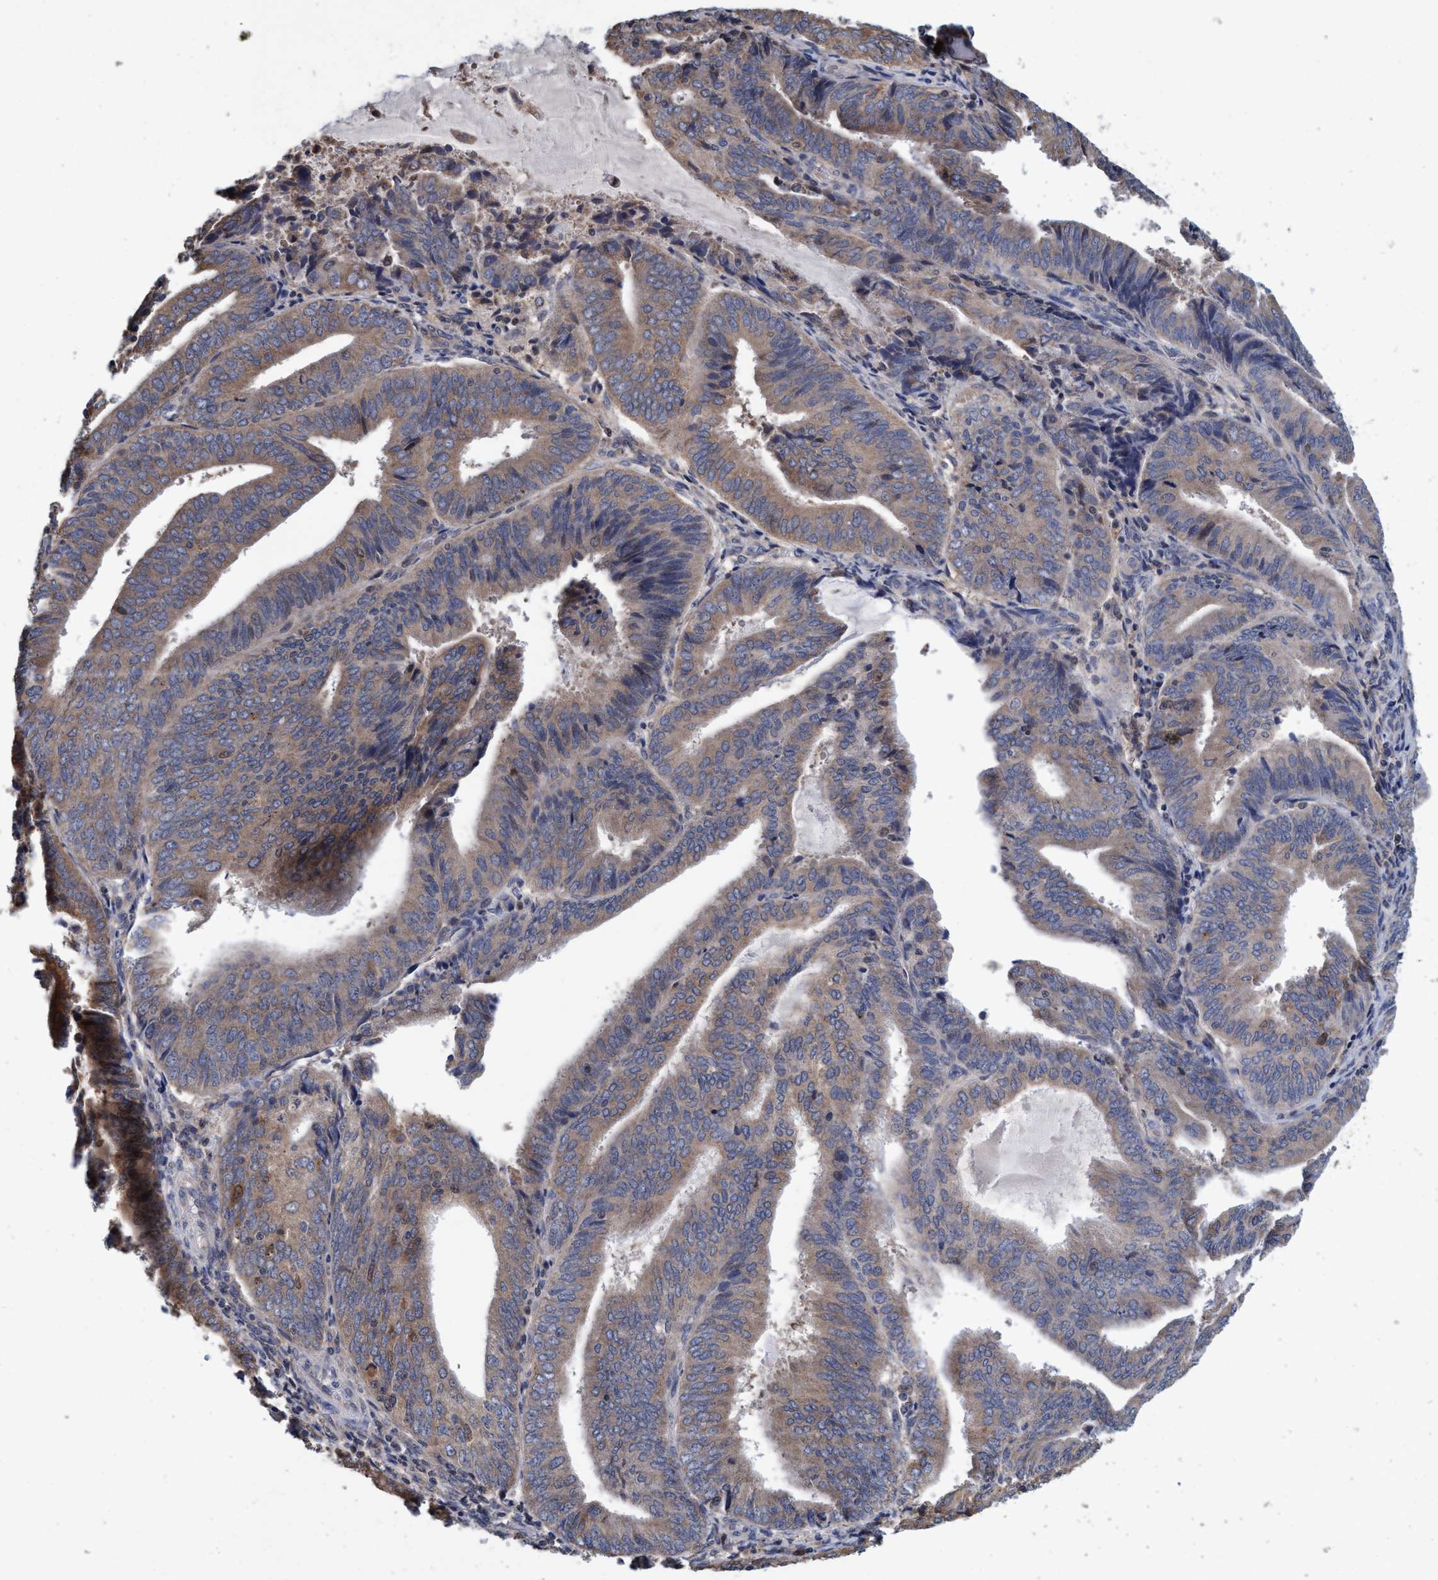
{"staining": {"intensity": "weak", "quantity": ">75%", "location": "cytoplasmic/membranous"}, "tissue": "endometrial cancer", "cell_type": "Tumor cells", "image_type": "cancer", "snomed": [{"axis": "morphology", "description": "Adenocarcinoma, NOS"}, {"axis": "topography", "description": "Endometrium"}], "caption": "An immunohistochemistry (IHC) micrograph of tumor tissue is shown. Protein staining in brown highlights weak cytoplasmic/membranous positivity in endometrial cancer (adenocarcinoma) within tumor cells.", "gene": "CALCOCO2", "patient": {"sex": "female", "age": 81}}